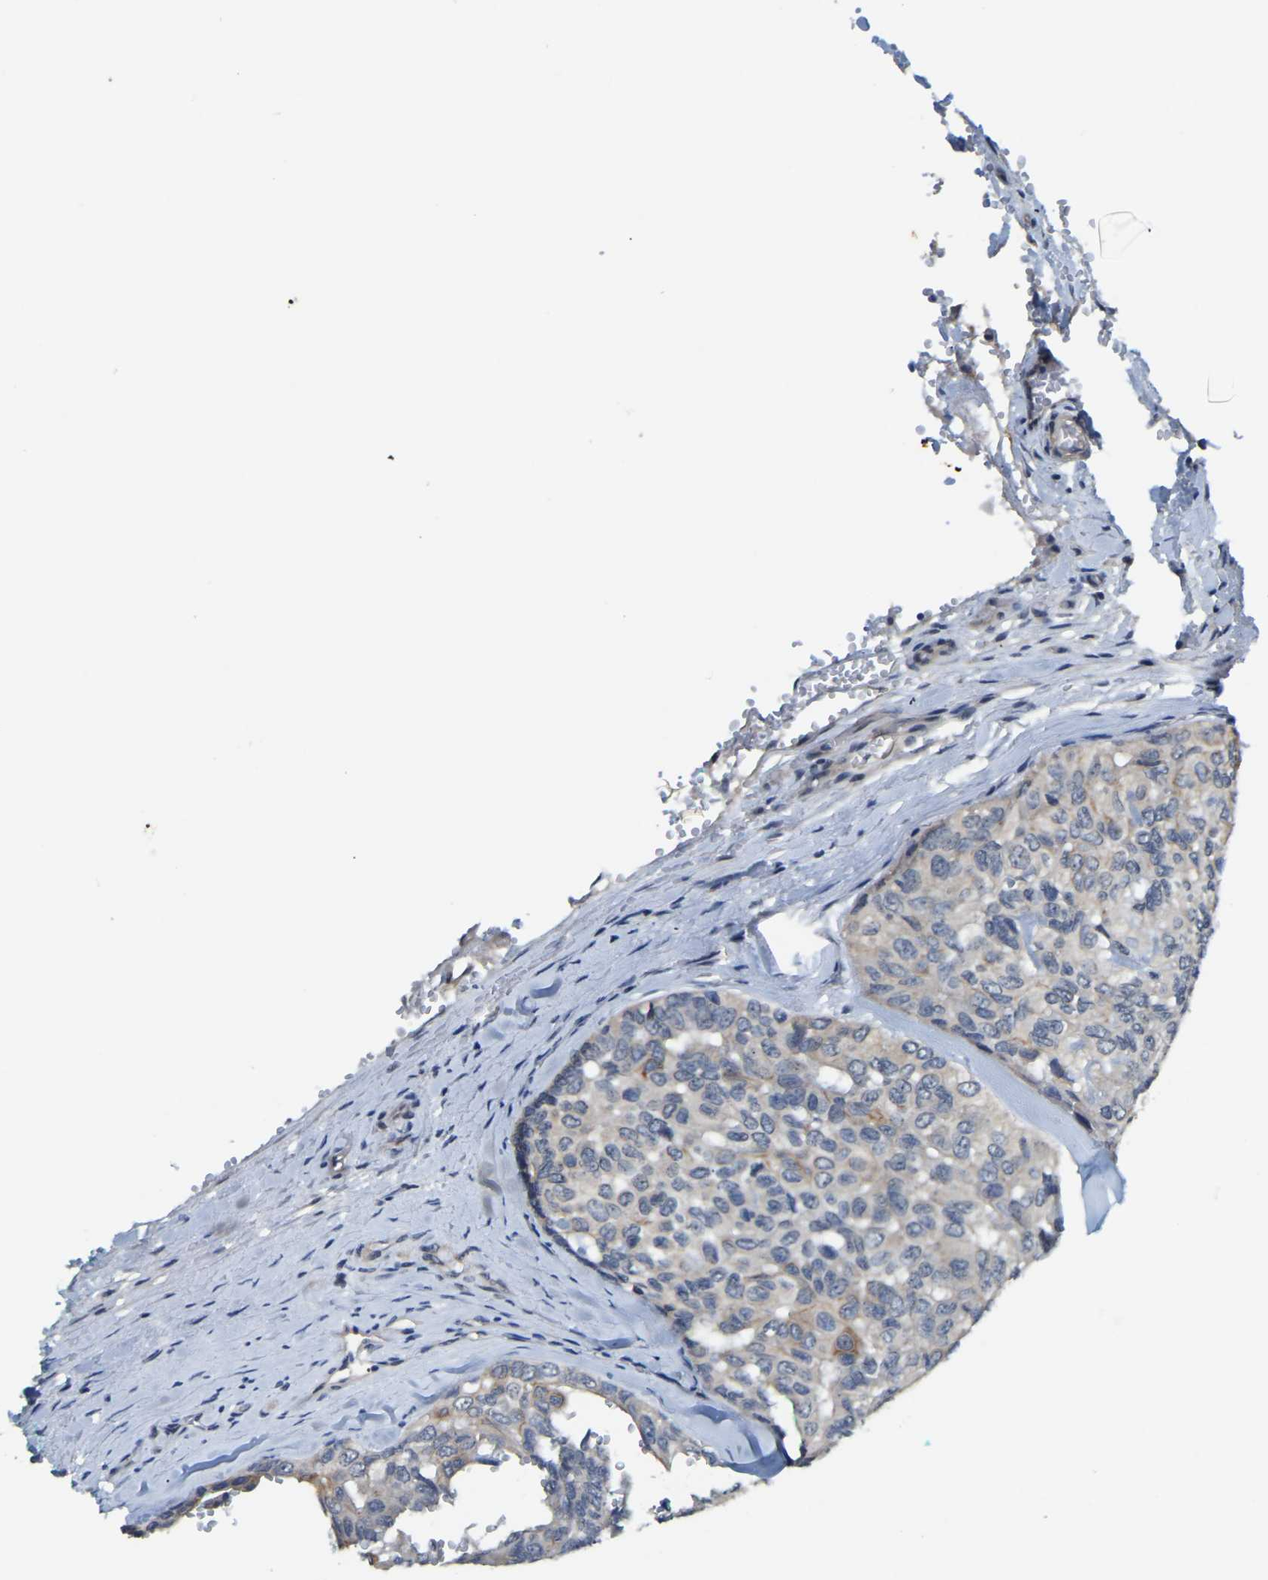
{"staining": {"intensity": "weak", "quantity": "<25%", "location": "cytoplasmic/membranous"}, "tissue": "head and neck cancer", "cell_type": "Tumor cells", "image_type": "cancer", "snomed": [{"axis": "morphology", "description": "Adenocarcinoma, NOS"}, {"axis": "topography", "description": "Salivary gland, NOS"}, {"axis": "topography", "description": "Head-Neck"}], "caption": "DAB (3,3'-diaminobenzidine) immunohistochemical staining of human head and neck cancer exhibits no significant positivity in tumor cells.", "gene": "AHNAK", "patient": {"sex": "female", "age": 76}}